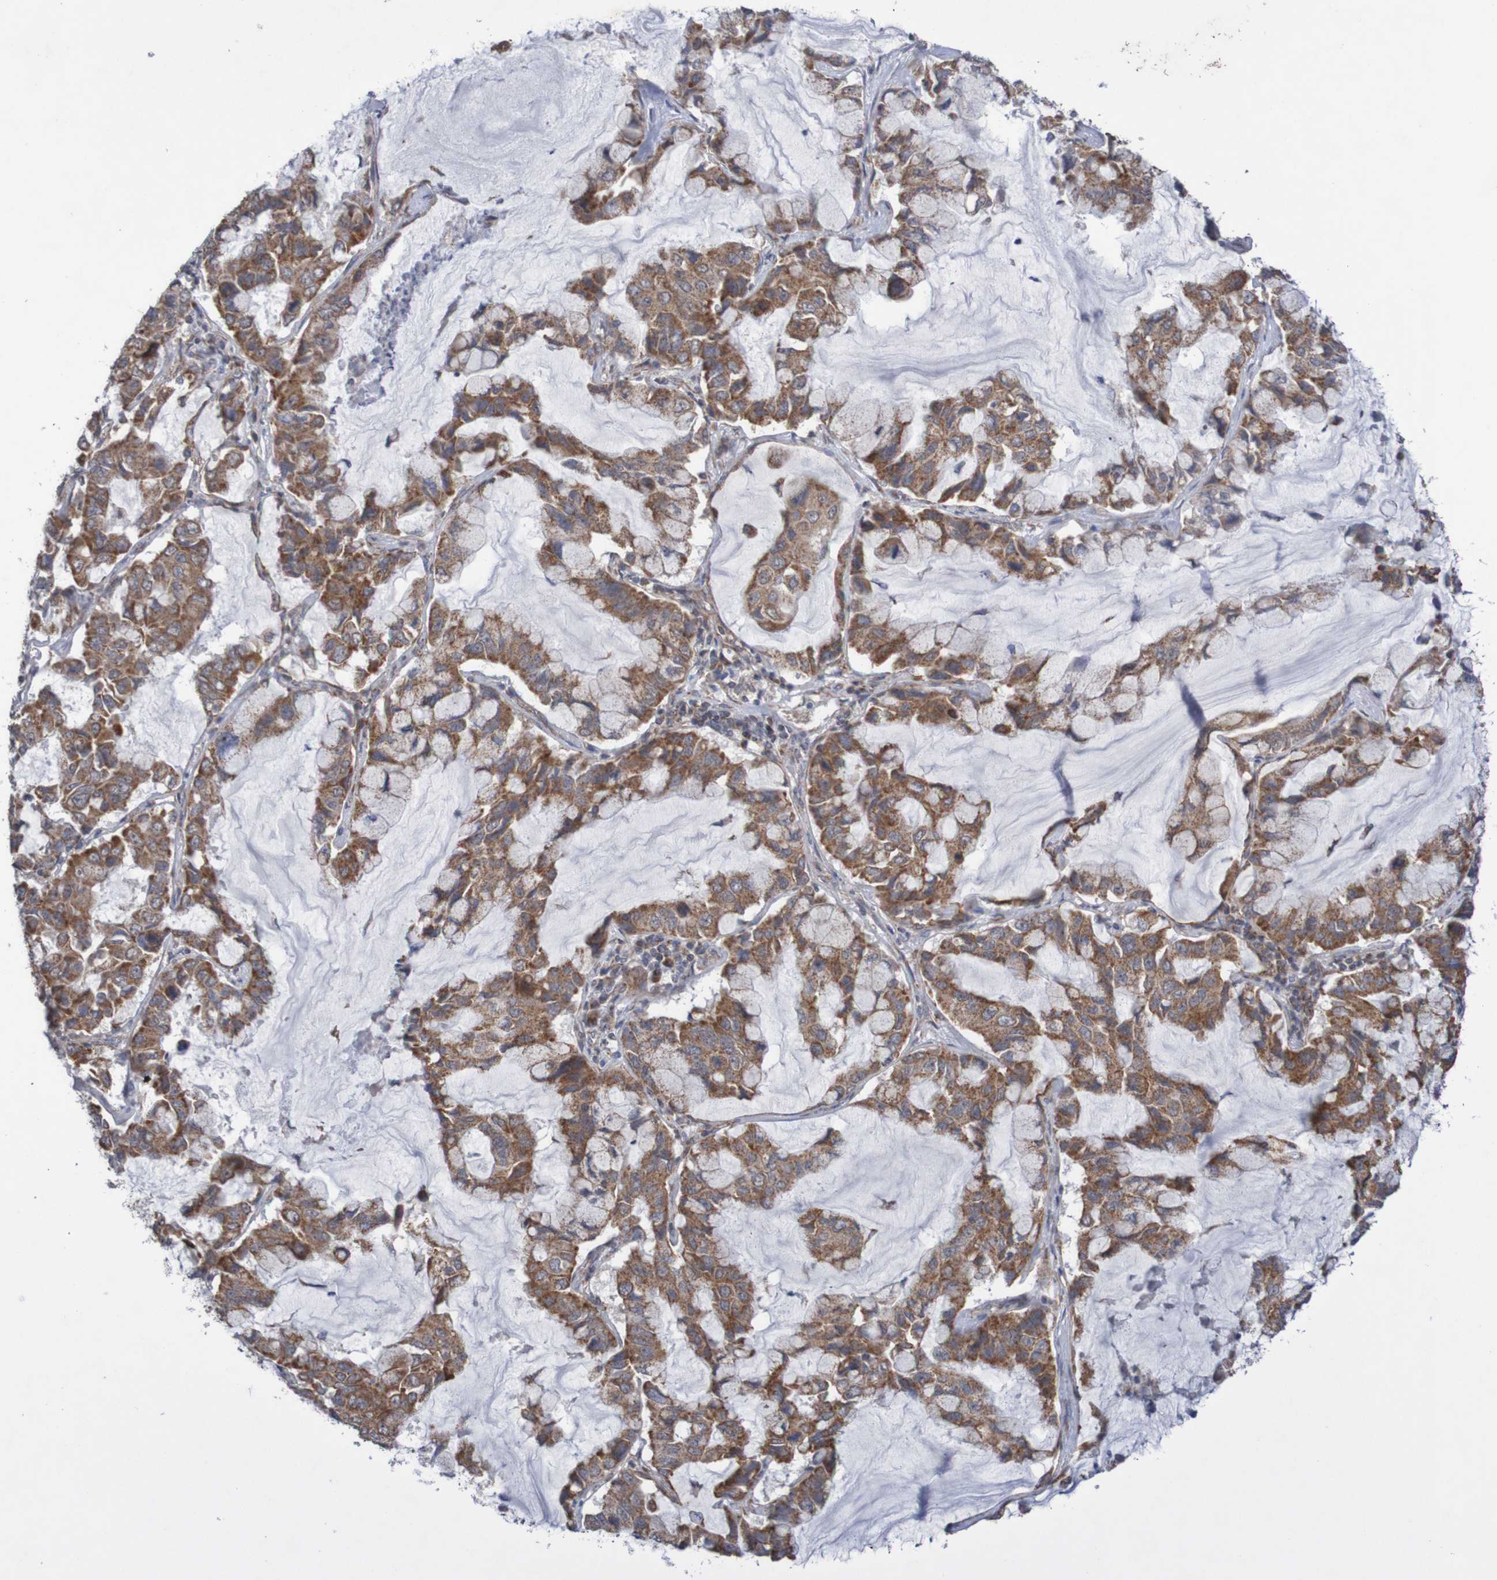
{"staining": {"intensity": "strong", "quantity": ">75%", "location": "cytoplasmic/membranous"}, "tissue": "lung cancer", "cell_type": "Tumor cells", "image_type": "cancer", "snomed": [{"axis": "morphology", "description": "Adenocarcinoma, NOS"}, {"axis": "topography", "description": "Lung"}], "caption": "DAB immunohistochemical staining of human adenocarcinoma (lung) displays strong cytoplasmic/membranous protein positivity in approximately >75% of tumor cells.", "gene": "DVL1", "patient": {"sex": "male", "age": 64}}